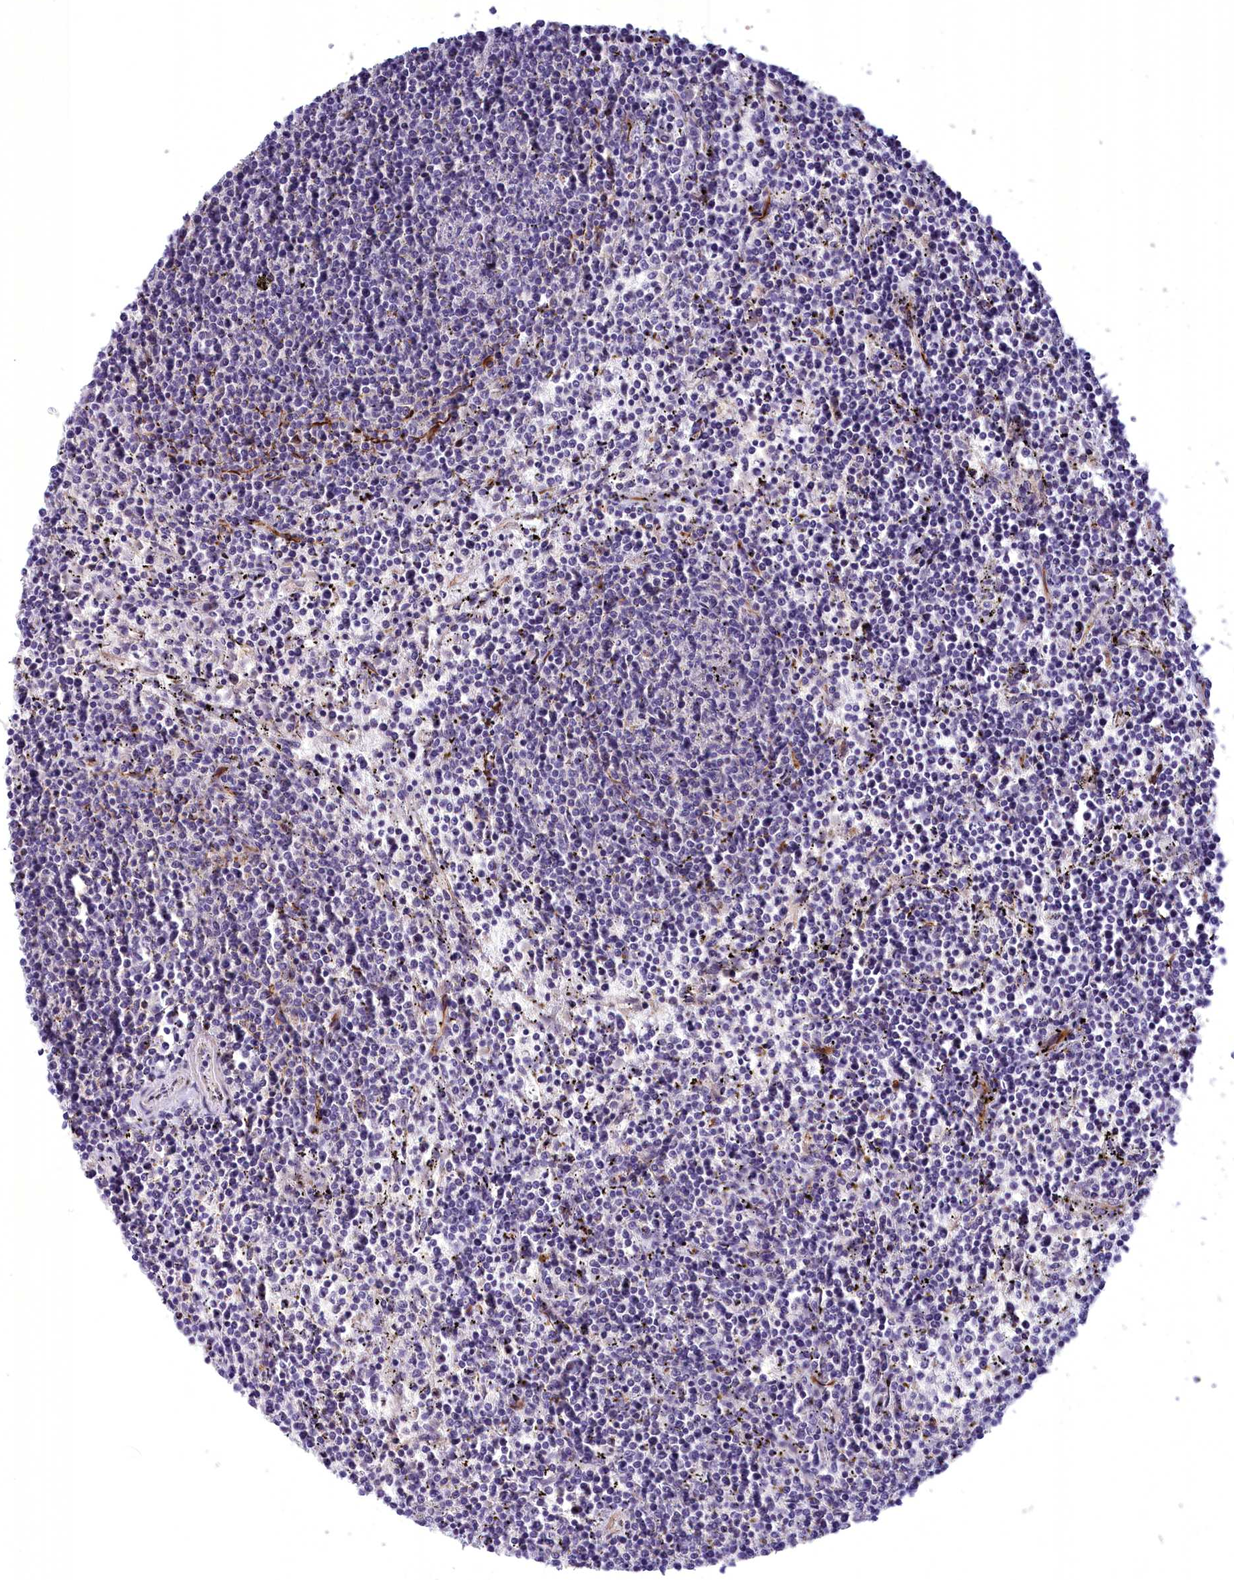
{"staining": {"intensity": "negative", "quantity": "none", "location": "none"}, "tissue": "lymphoma", "cell_type": "Tumor cells", "image_type": "cancer", "snomed": [{"axis": "morphology", "description": "Malignant lymphoma, non-Hodgkin's type, Low grade"}, {"axis": "topography", "description": "Spleen"}], "caption": "A micrograph of lymphoma stained for a protein exhibits no brown staining in tumor cells.", "gene": "FAM149B1", "patient": {"sex": "female", "age": 50}}